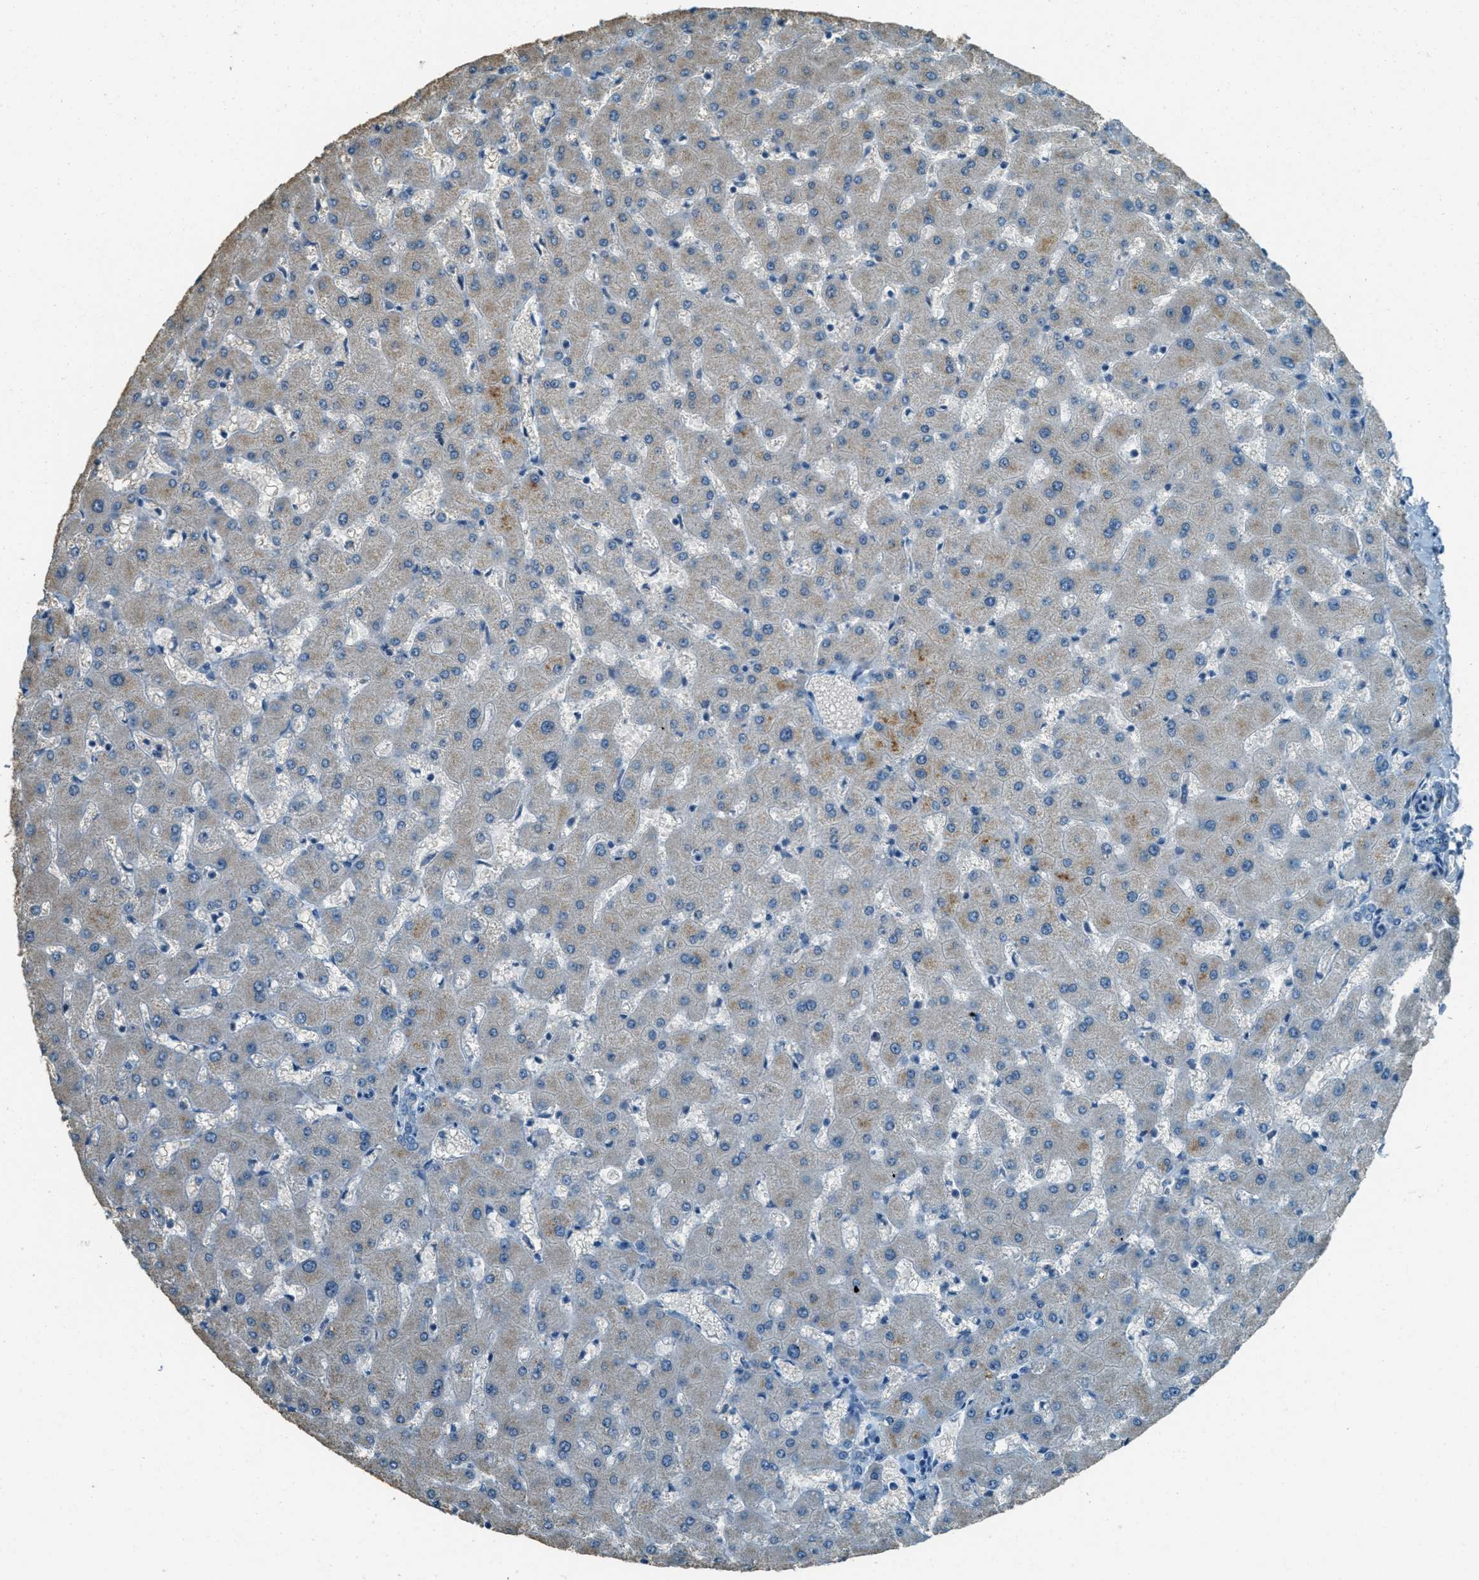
{"staining": {"intensity": "negative", "quantity": "none", "location": "none"}, "tissue": "liver", "cell_type": "Cholangiocytes", "image_type": "normal", "snomed": [{"axis": "morphology", "description": "Normal tissue, NOS"}, {"axis": "topography", "description": "Liver"}], "caption": "IHC photomicrograph of normal liver stained for a protein (brown), which displays no staining in cholangiocytes. (Brightfield microscopy of DAB immunohistochemistry (IHC) at high magnification).", "gene": "MSLN", "patient": {"sex": "female", "age": 63}}